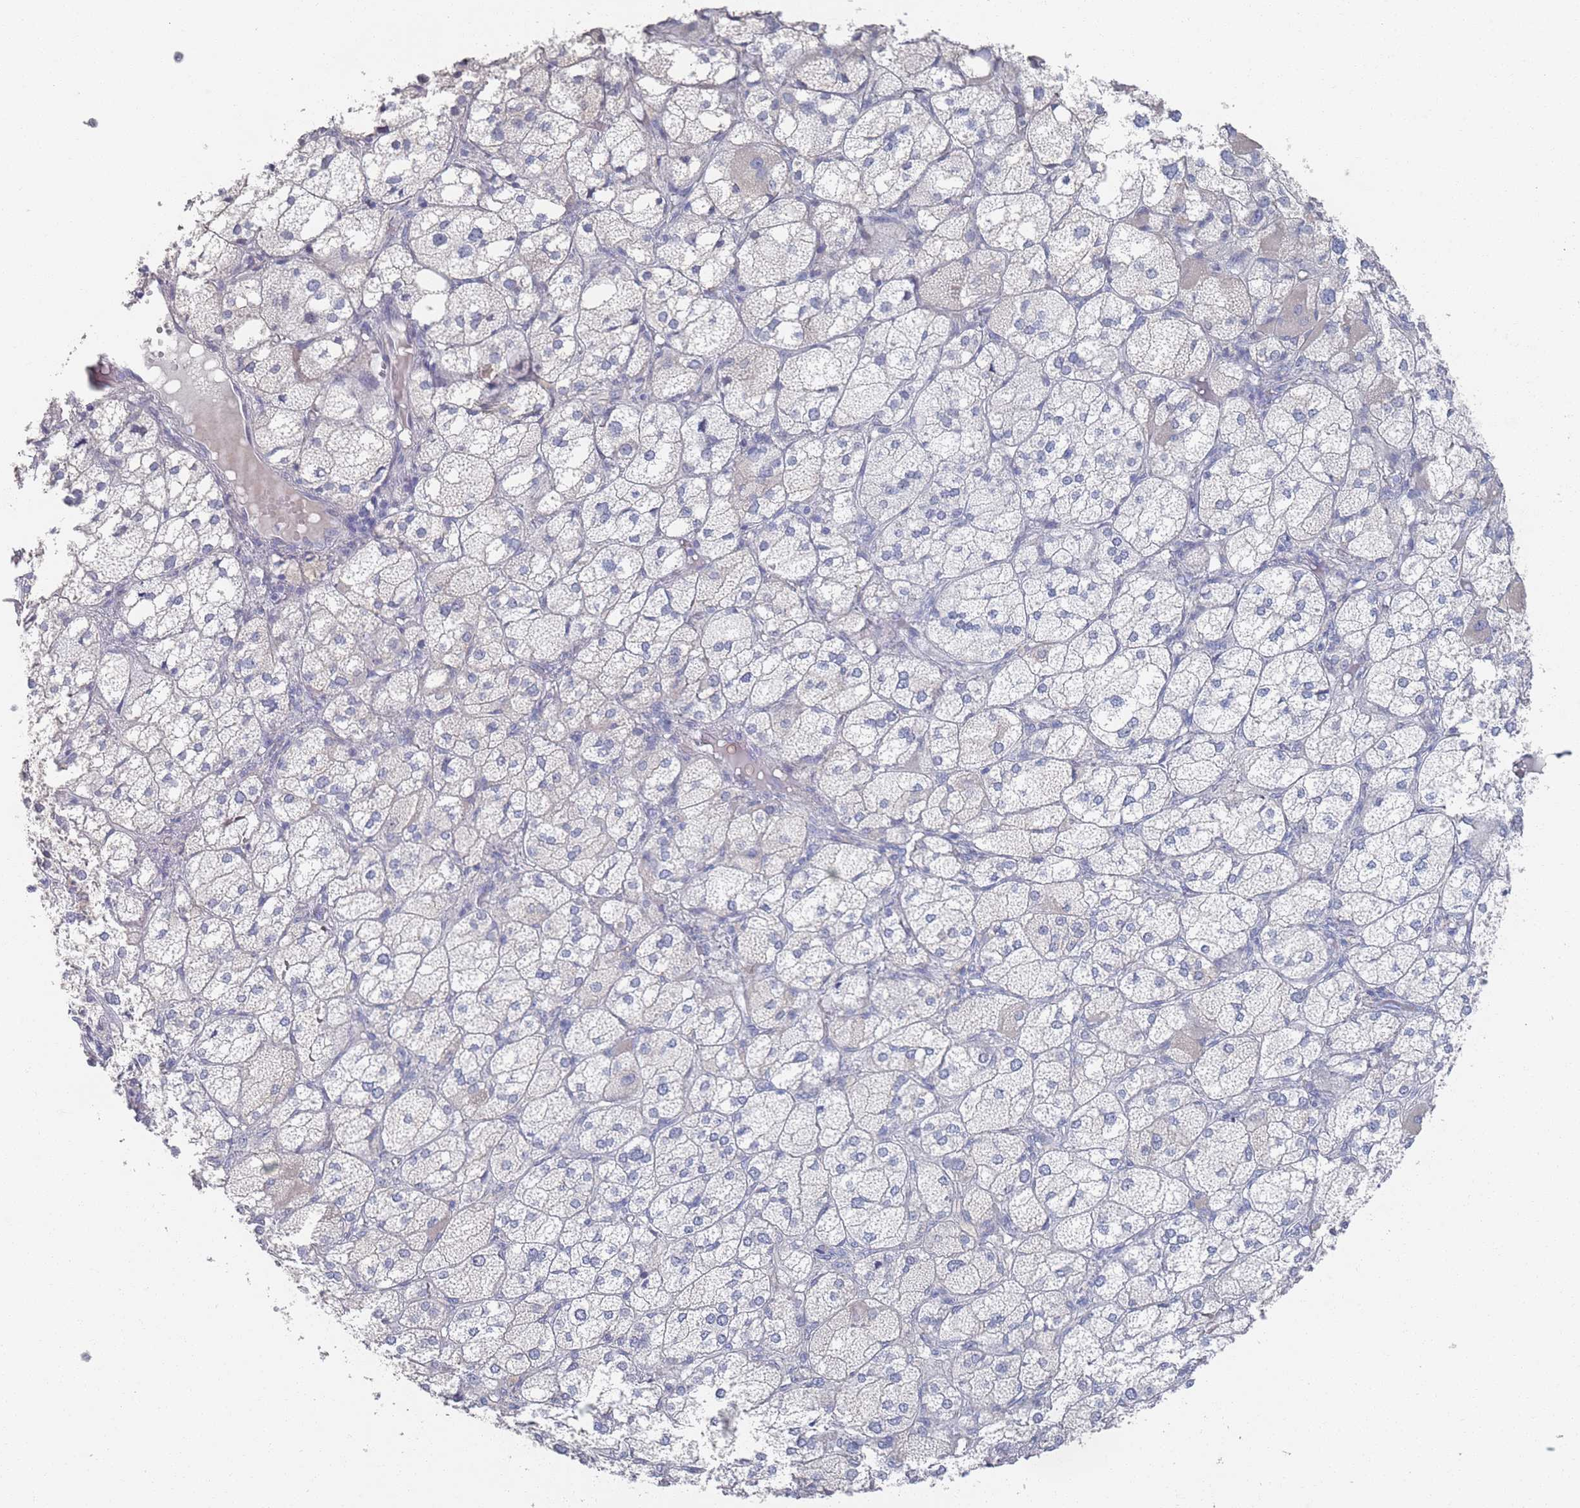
{"staining": {"intensity": "negative", "quantity": "none", "location": "none"}, "tissue": "adrenal gland", "cell_type": "Glandular cells", "image_type": "normal", "snomed": [{"axis": "morphology", "description": "Normal tissue, NOS"}, {"axis": "topography", "description": "Adrenal gland"}], "caption": "Immunohistochemical staining of normal adrenal gland demonstrates no significant expression in glandular cells. The staining is performed using DAB (3,3'-diaminobenzidine) brown chromogen with nuclei counter-stained in using hematoxylin.", "gene": "PROM2", "patient": {"sex": "female", "age": 61}}